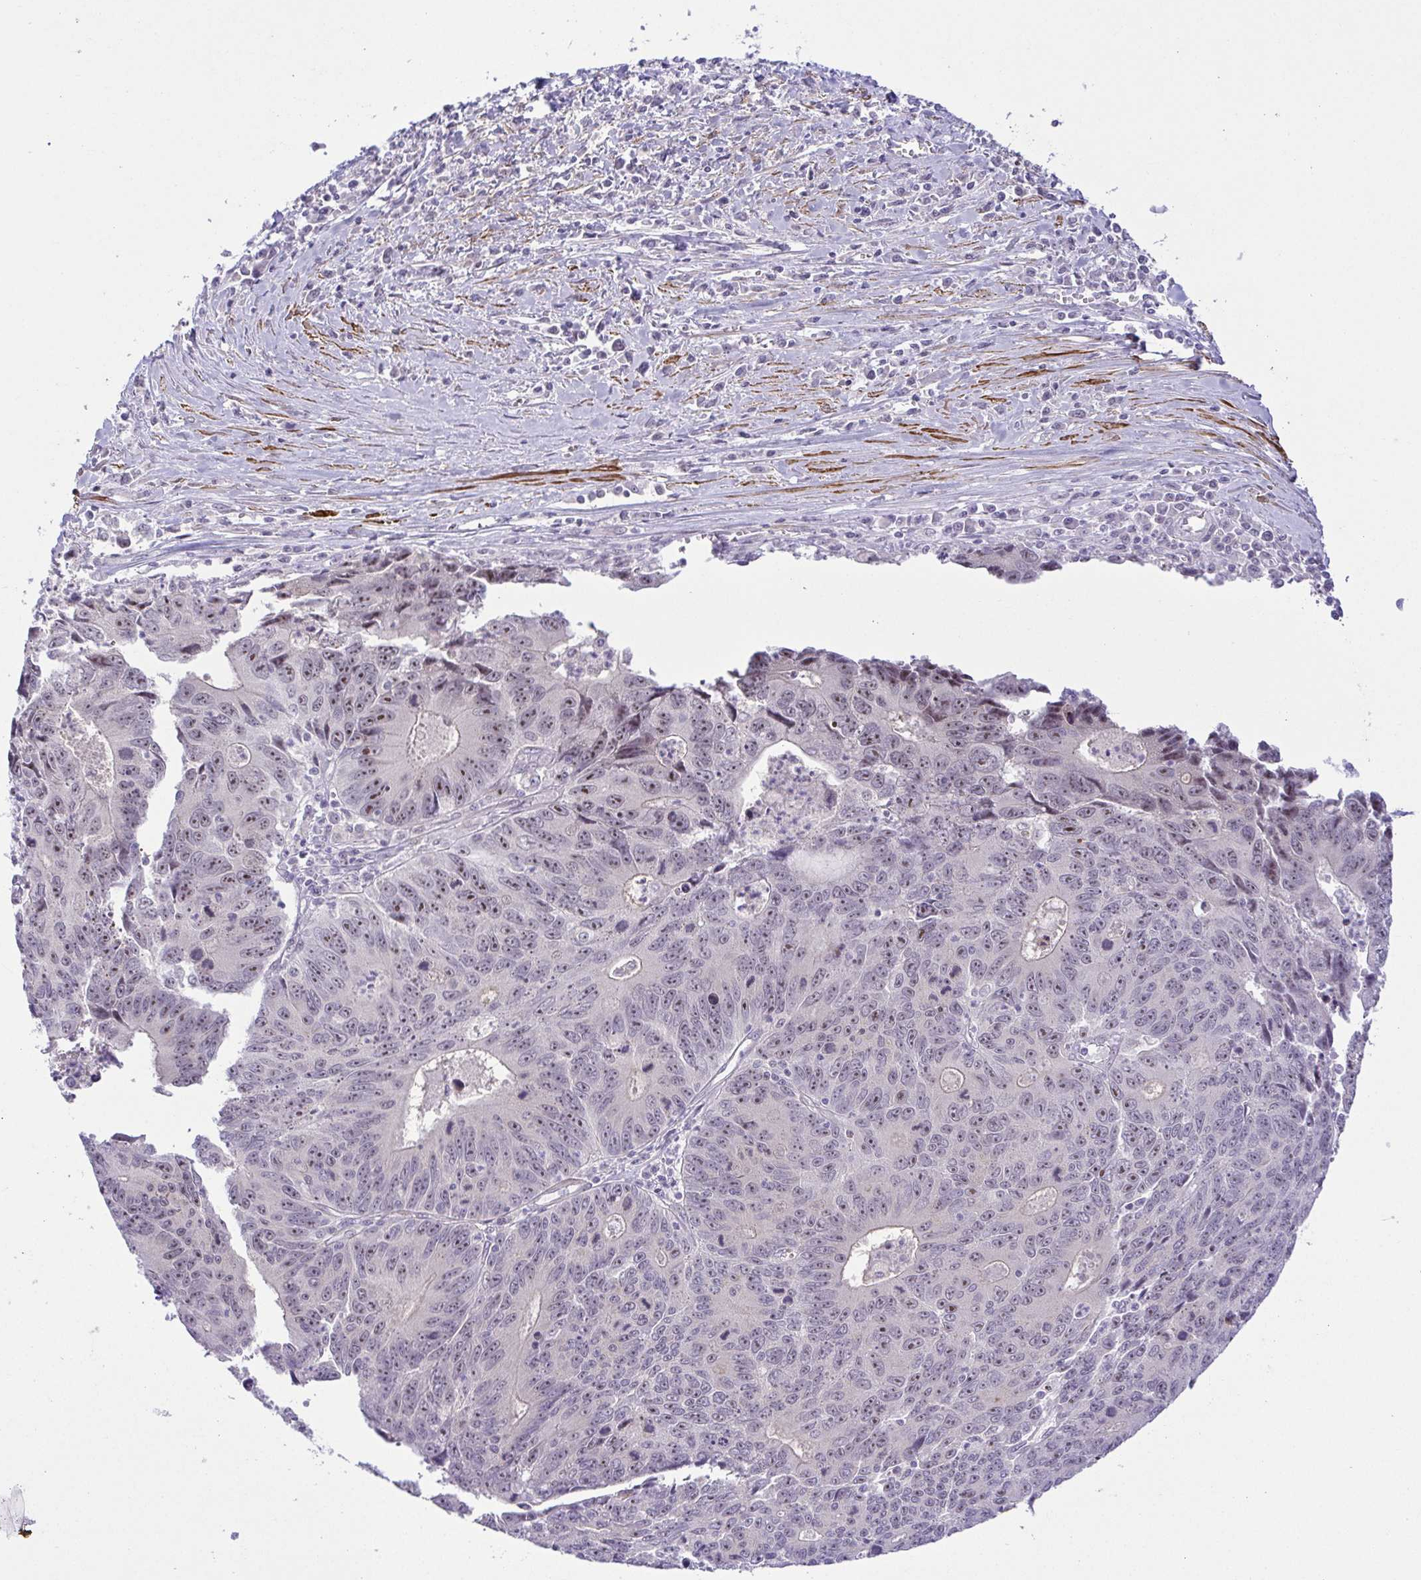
{"staining": {"intensity": "weak", "quantity": "<25%", "location": "nuclear"}, "tissue": "liver cancer", "cell_type": "Tumor cells", "image_type": "cancer", "snomed": [{"axis": "morphology", "description": "Cholangiocarcinoma"}, {"axis": "topography", "description": "Liver"}], "caption": "A histopathology image of liver cholangiocarcinoma stained for a protein reveals no brown staining in tumor cells. Nuclei are stained in blue.", "gene": "RSL24D1", "patient": {"sex": "male", "age": 65}}